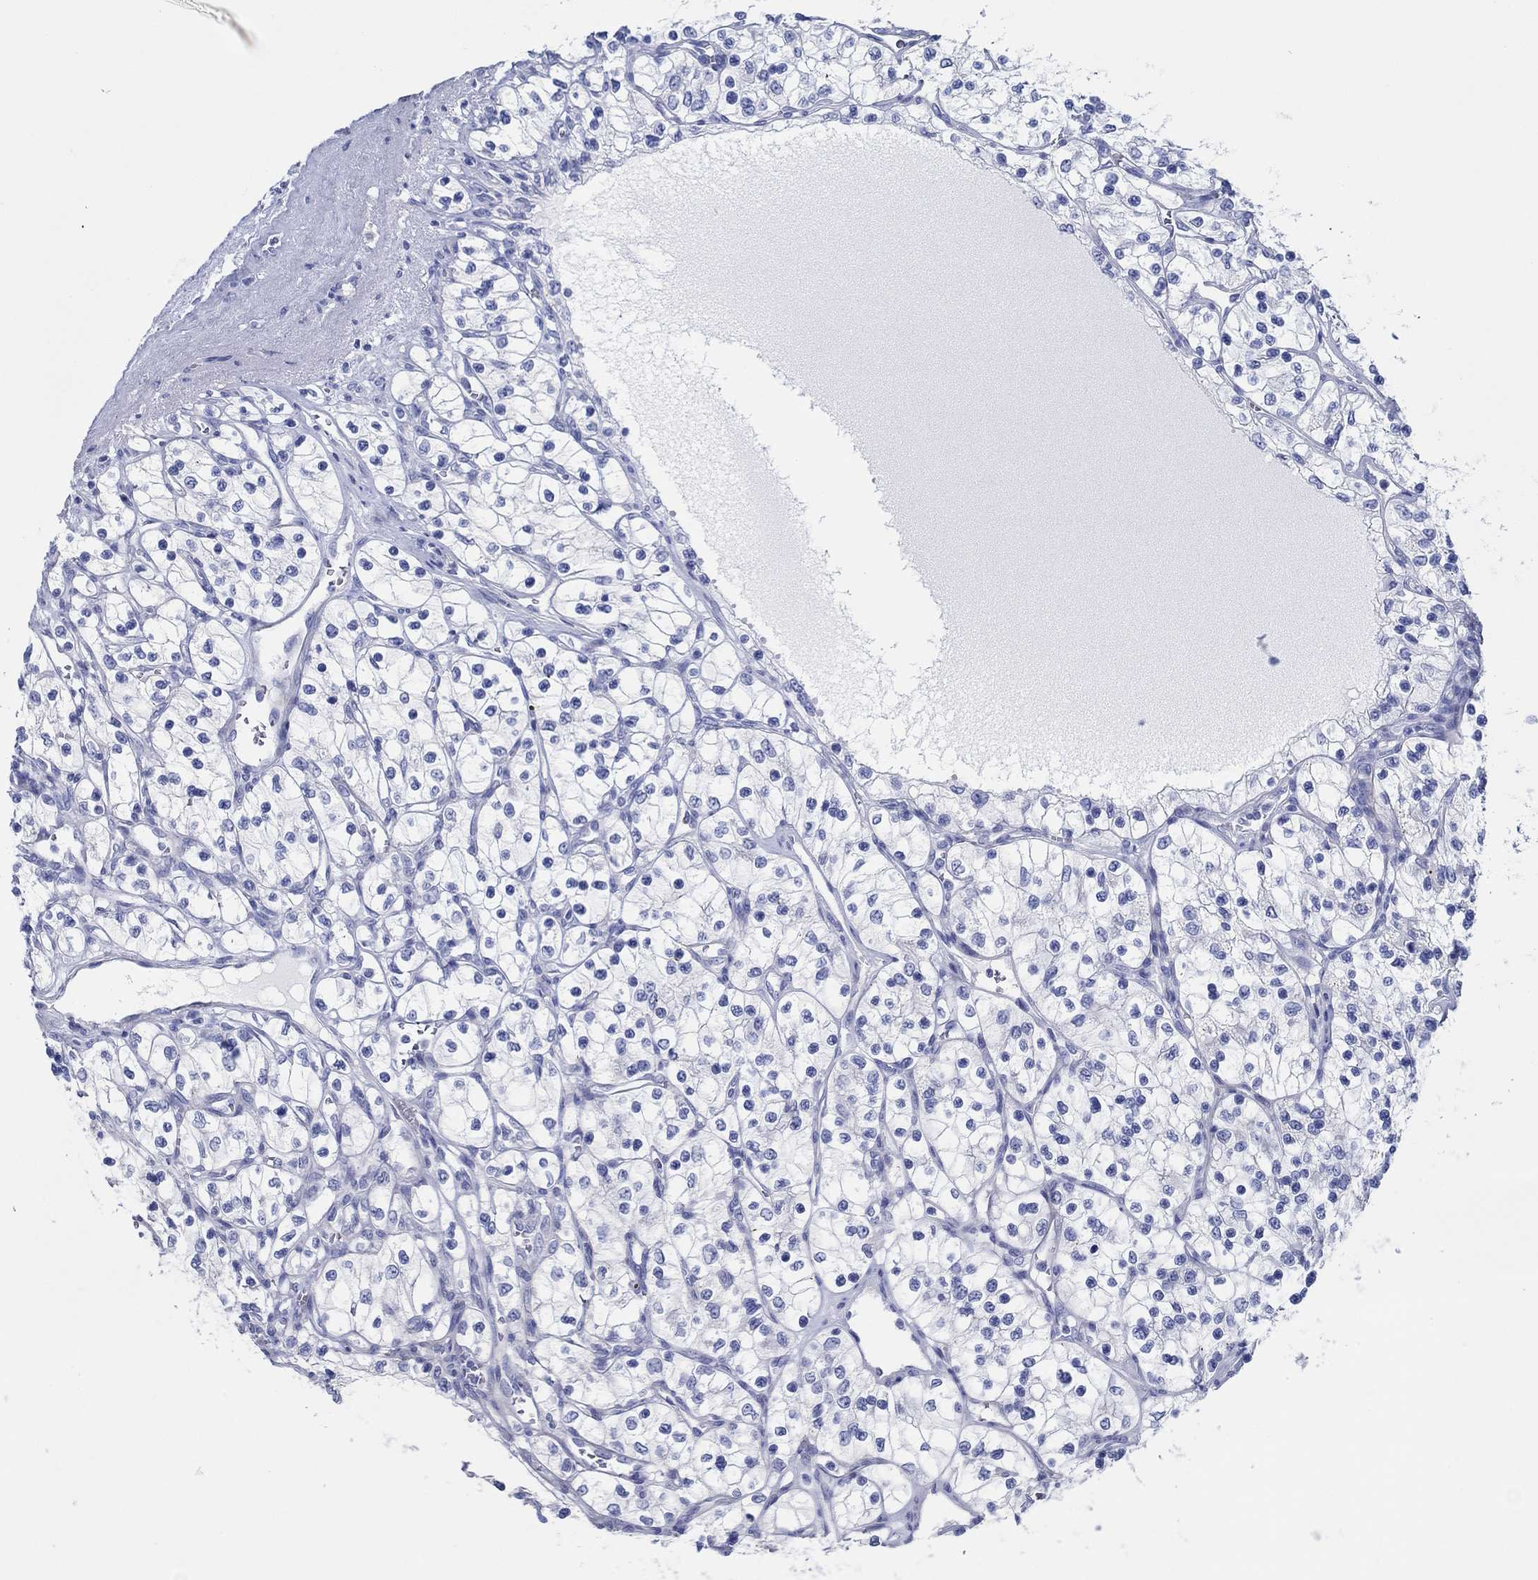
{"staining": {"intensity": "negative", "quantity": "none", "location": "none"}, "tissue": "renal cancer", "cell_type": "Tumor cells", "image_type": "cancer", "snomed": [{"axis": "morphology", "description": "Adenocarcinoma, NOS"}, {"axis": "topography", "description": "Kidney"}], "caption": "Tumor cells show no significant staining in renal cancer. (DAB (3,3'-diaminobenzidine) immunohistochemistry with hematoxylin counter stain).", "gene": "IGFBP6", "patient": {"sex": "female", "age": 69}}